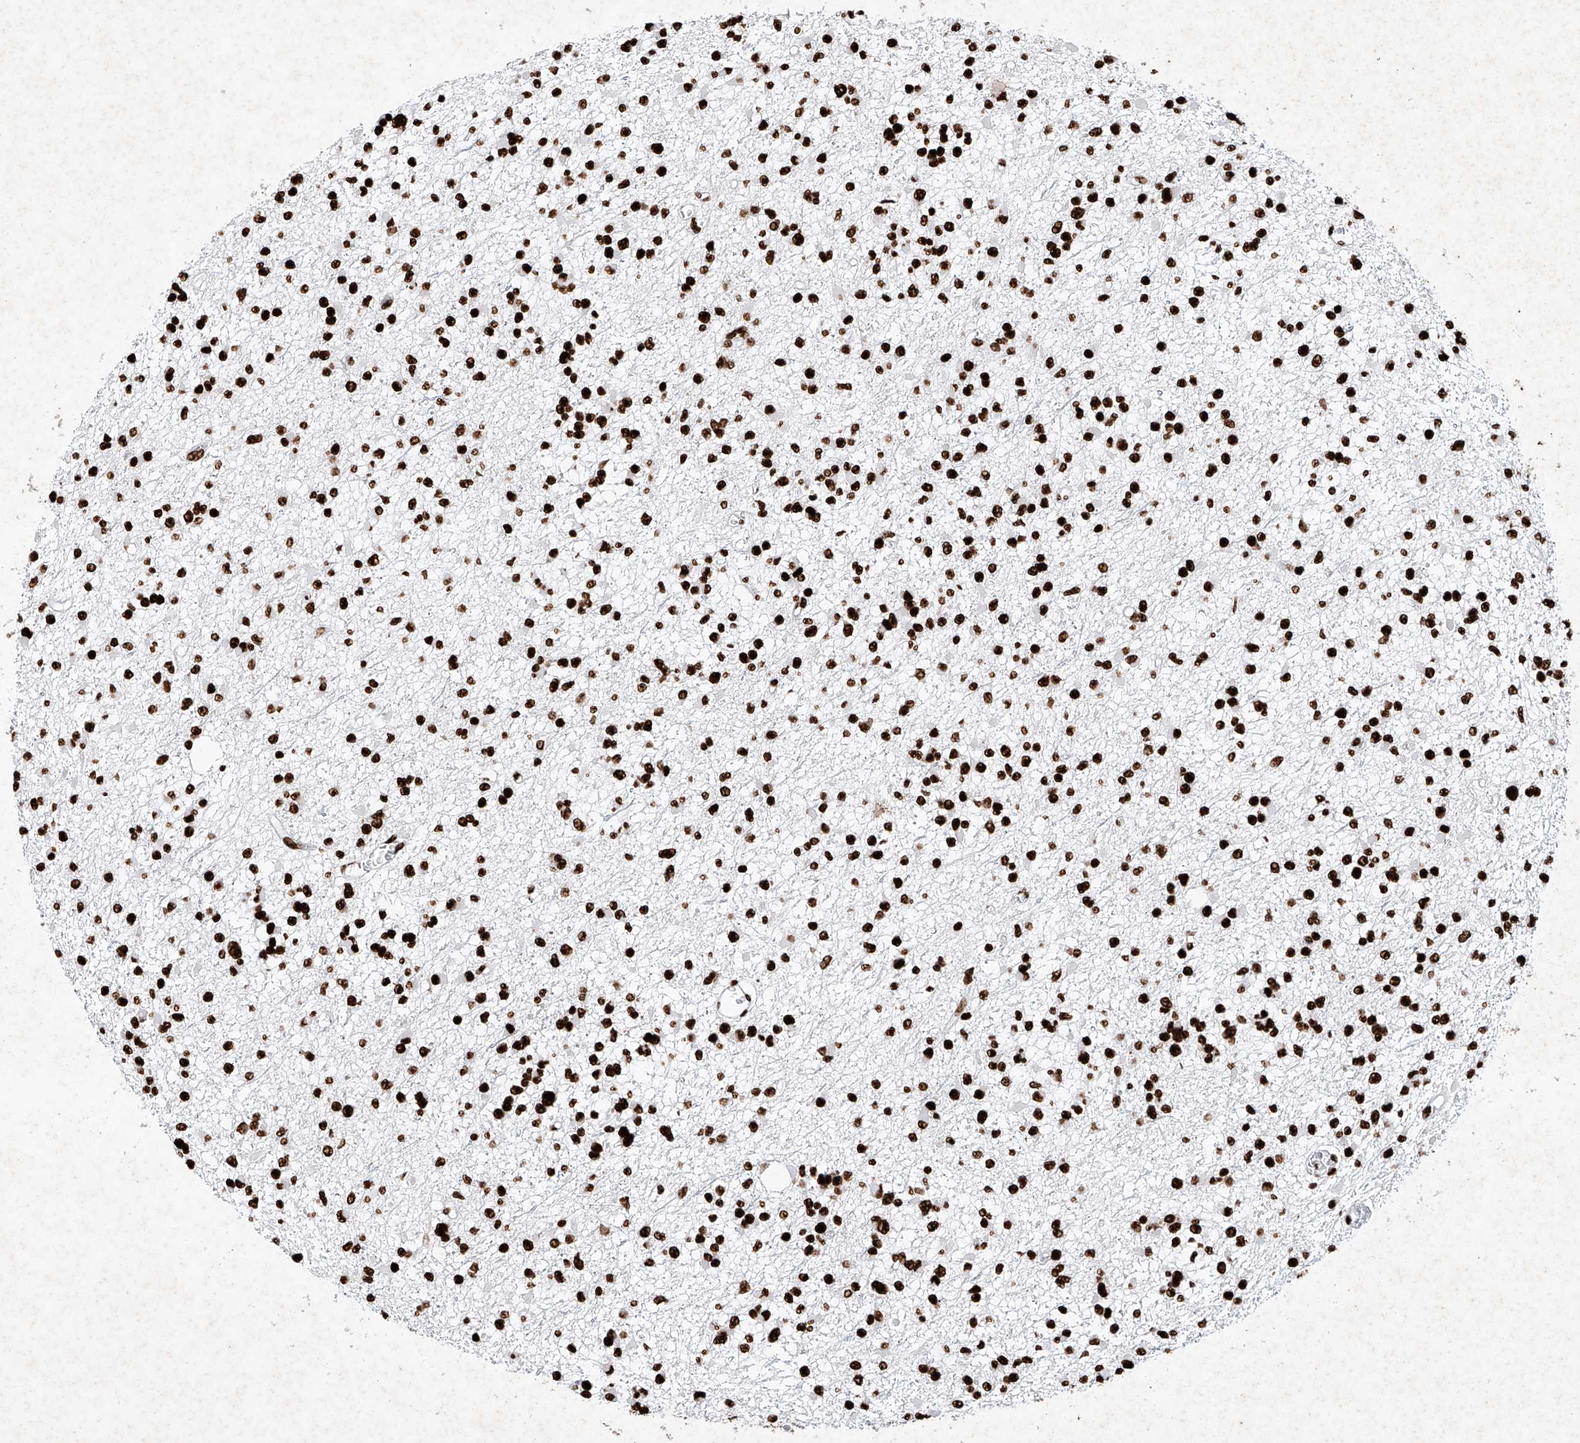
{"staining": {"intensity": "strong", "quantity": ">75%", "location": "nuclear"}, "tissue": "glioma", "cell_type": "Tumor cells", "image_type": "cancer", "snomed": [{"axis": "morphology", "description": "Glioma, malignant, Low grade"}, {"axis": "topography", "description": "Brain"}], "caption": "Immunohistochemistry (IHC) micrograph of neoplastic tissue: glioma stained using immunohistochemistry demonstrates high levels of strong protein expression localized specifically in the nuclear of tumor cells, appearing as a nuclear brown color.", "gene": "SRSF6", "patient": {"sex": "female", "age": 22}}